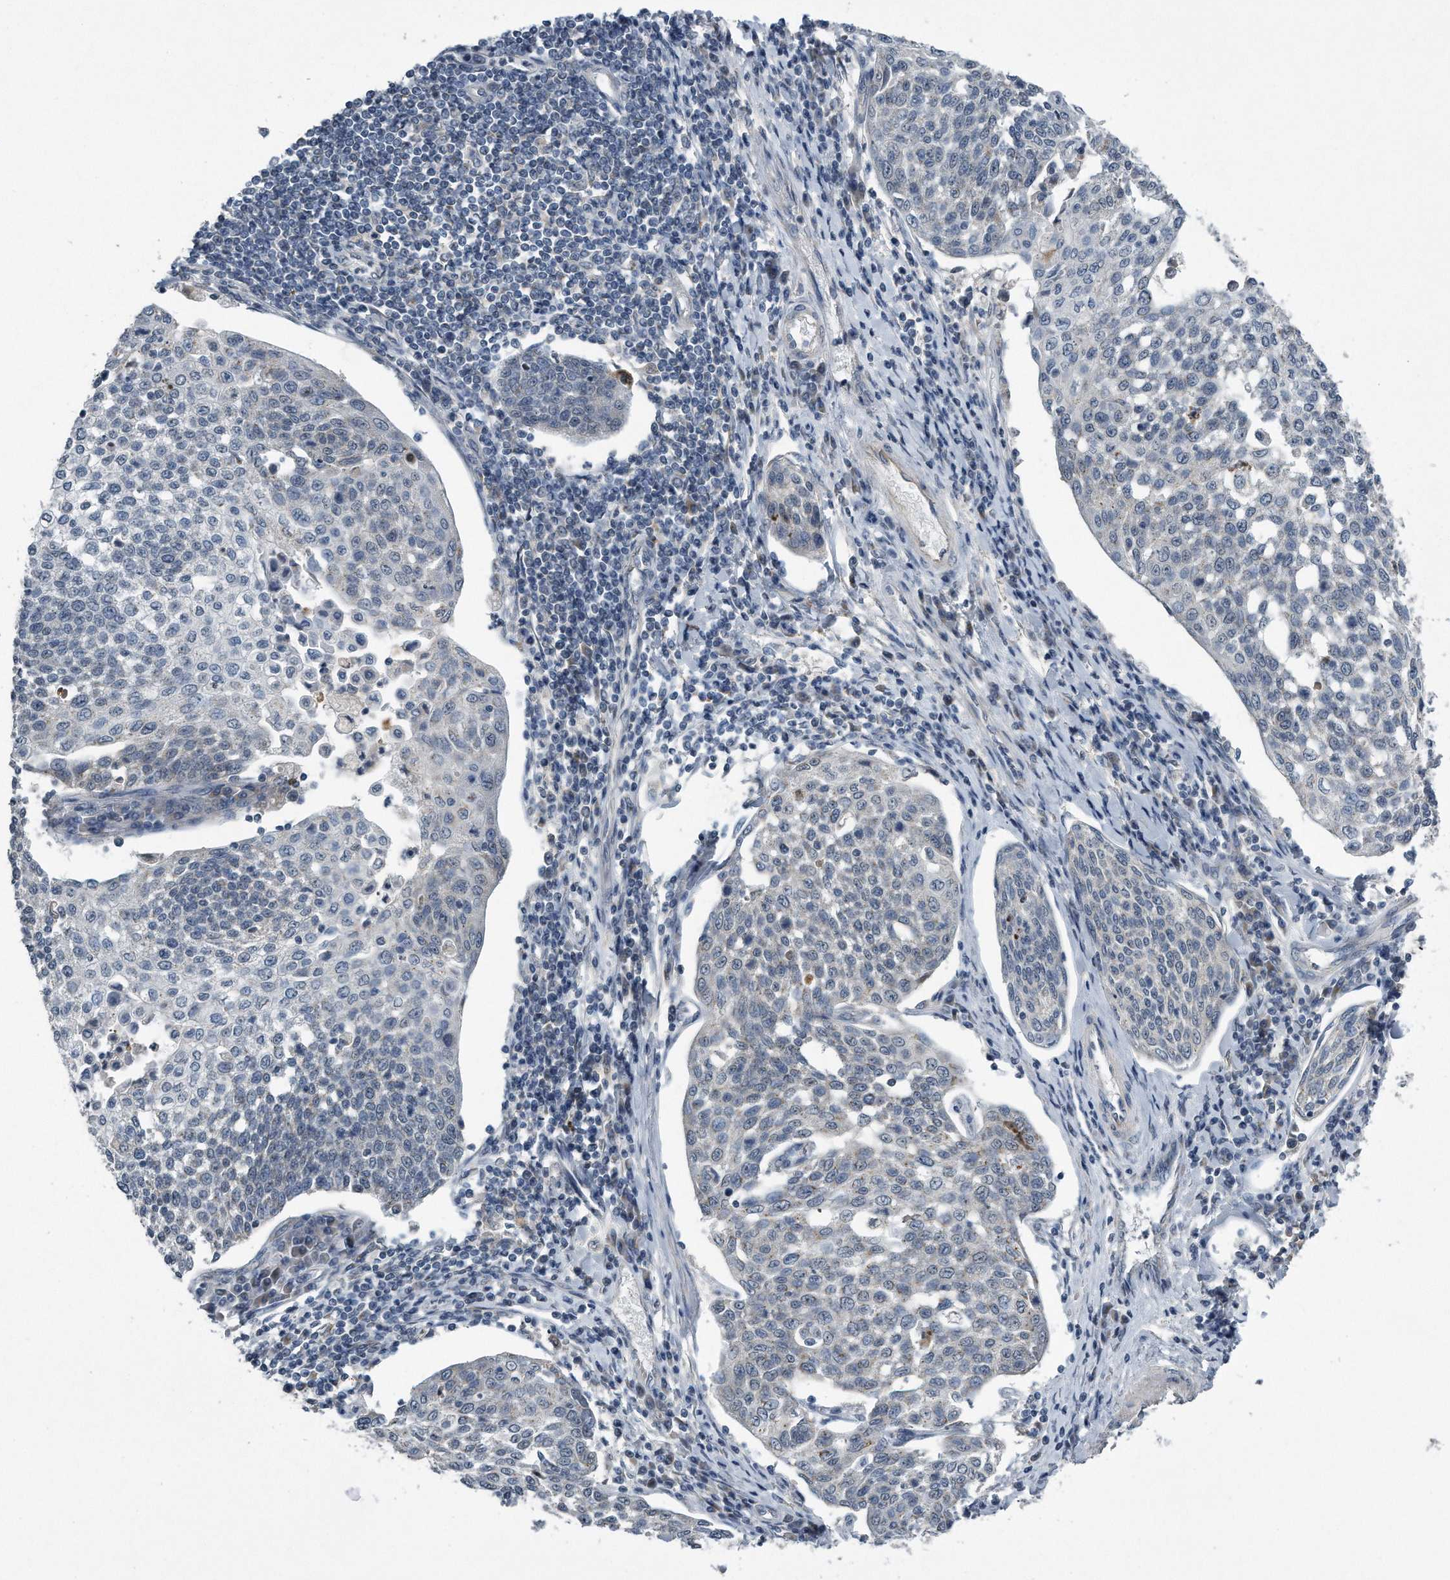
{"staining": {"intensity": "negative", "quantity": "none", "location": "none"}, "tissue": "cervical cancer", "cell_type": "Tumor cells", "image_type": "cancer", "snomed": [{"axis": "morphology", "description": "Squamous cell carcinoma, NOS"}, {"axis": "topography", "description": "Cervix"}], "caption": "Tumor cells show no significant expression in squamous cell carcinoma (cervical). (Brightfield microscopy of DAB (3,3'-diaminobenzidine) immunohistochemistry at high magnification).", "gene": "LYRM4", "patient": {"sex": "female", "age": 34}}